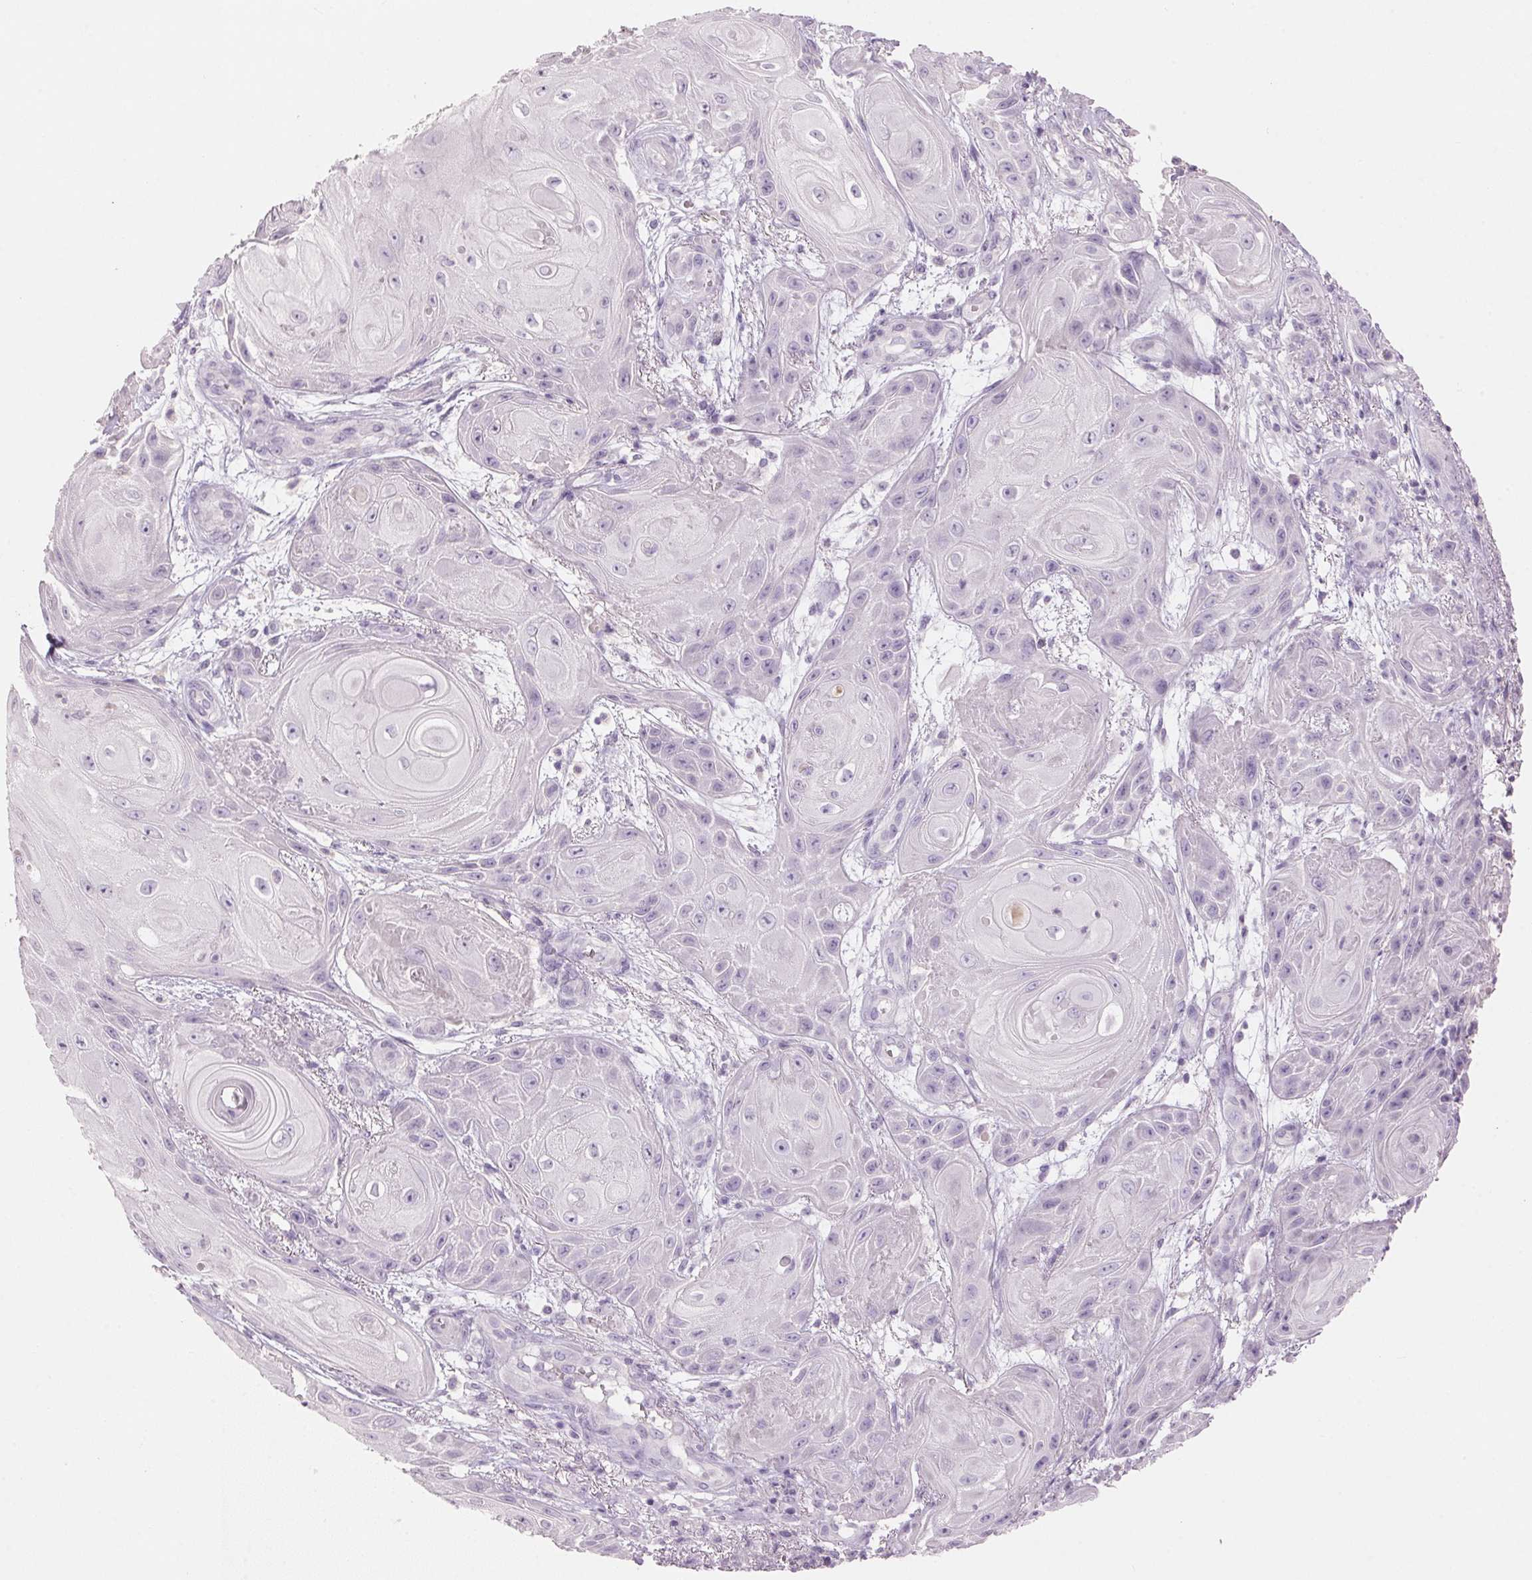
{"staining": {"intensity": "negative", "quantity": "none", "location": "none"}, "tissue": "skin cancer", "cell_type": "Tumor cells", "image_type": "cancer", "snomed": [{"axis": "morphology", "description": "Squamous cell carcinoma, NOS"}, {"axis": "topography", "description": "Skin"}], "caption": "Squamous cell carcinoma (skin) was stained to show a protein in brown. There is no significant staining in tumor cells.", "gene": "HSD17B1", "patient": {"sex": "male", "age": 62}}